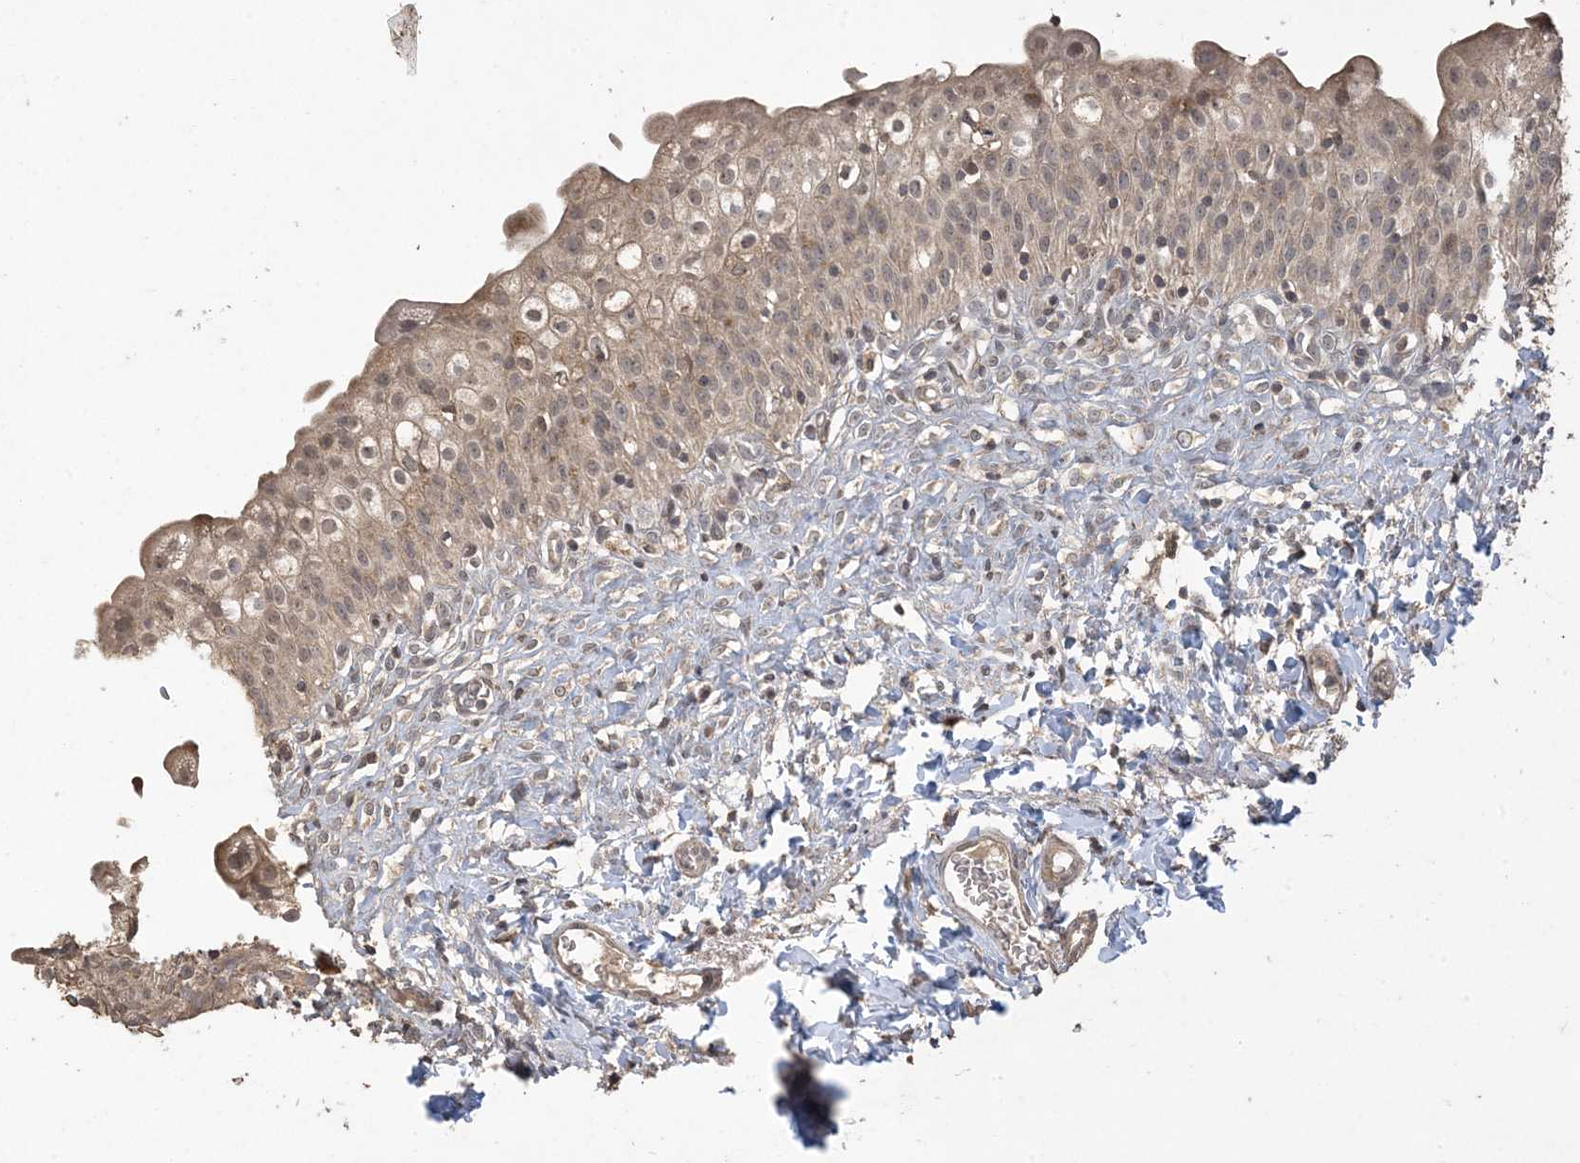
{"staining": {"intensity": "weak", "quantity": ">75%", "location": "cytoplasmic/membranous,nuclear"}, "tissue": "urinary bladder", "cell_type": "Urothelial cells", "image_type": "normal", "snomed": [{"axis": "morphology", "description": "Normal tissue, NOS"}, {"axis": "topography", "description": "Urinary bladder"}], "caption": "Normal urinary bladder displays weak cytoplasmic/membranous,nuclear positivity in approximately >75% of urothelial cells Nuclei are stained in blue..", "gene": "EFCAB8", "patient": {"sex": "male", "age": 55}}